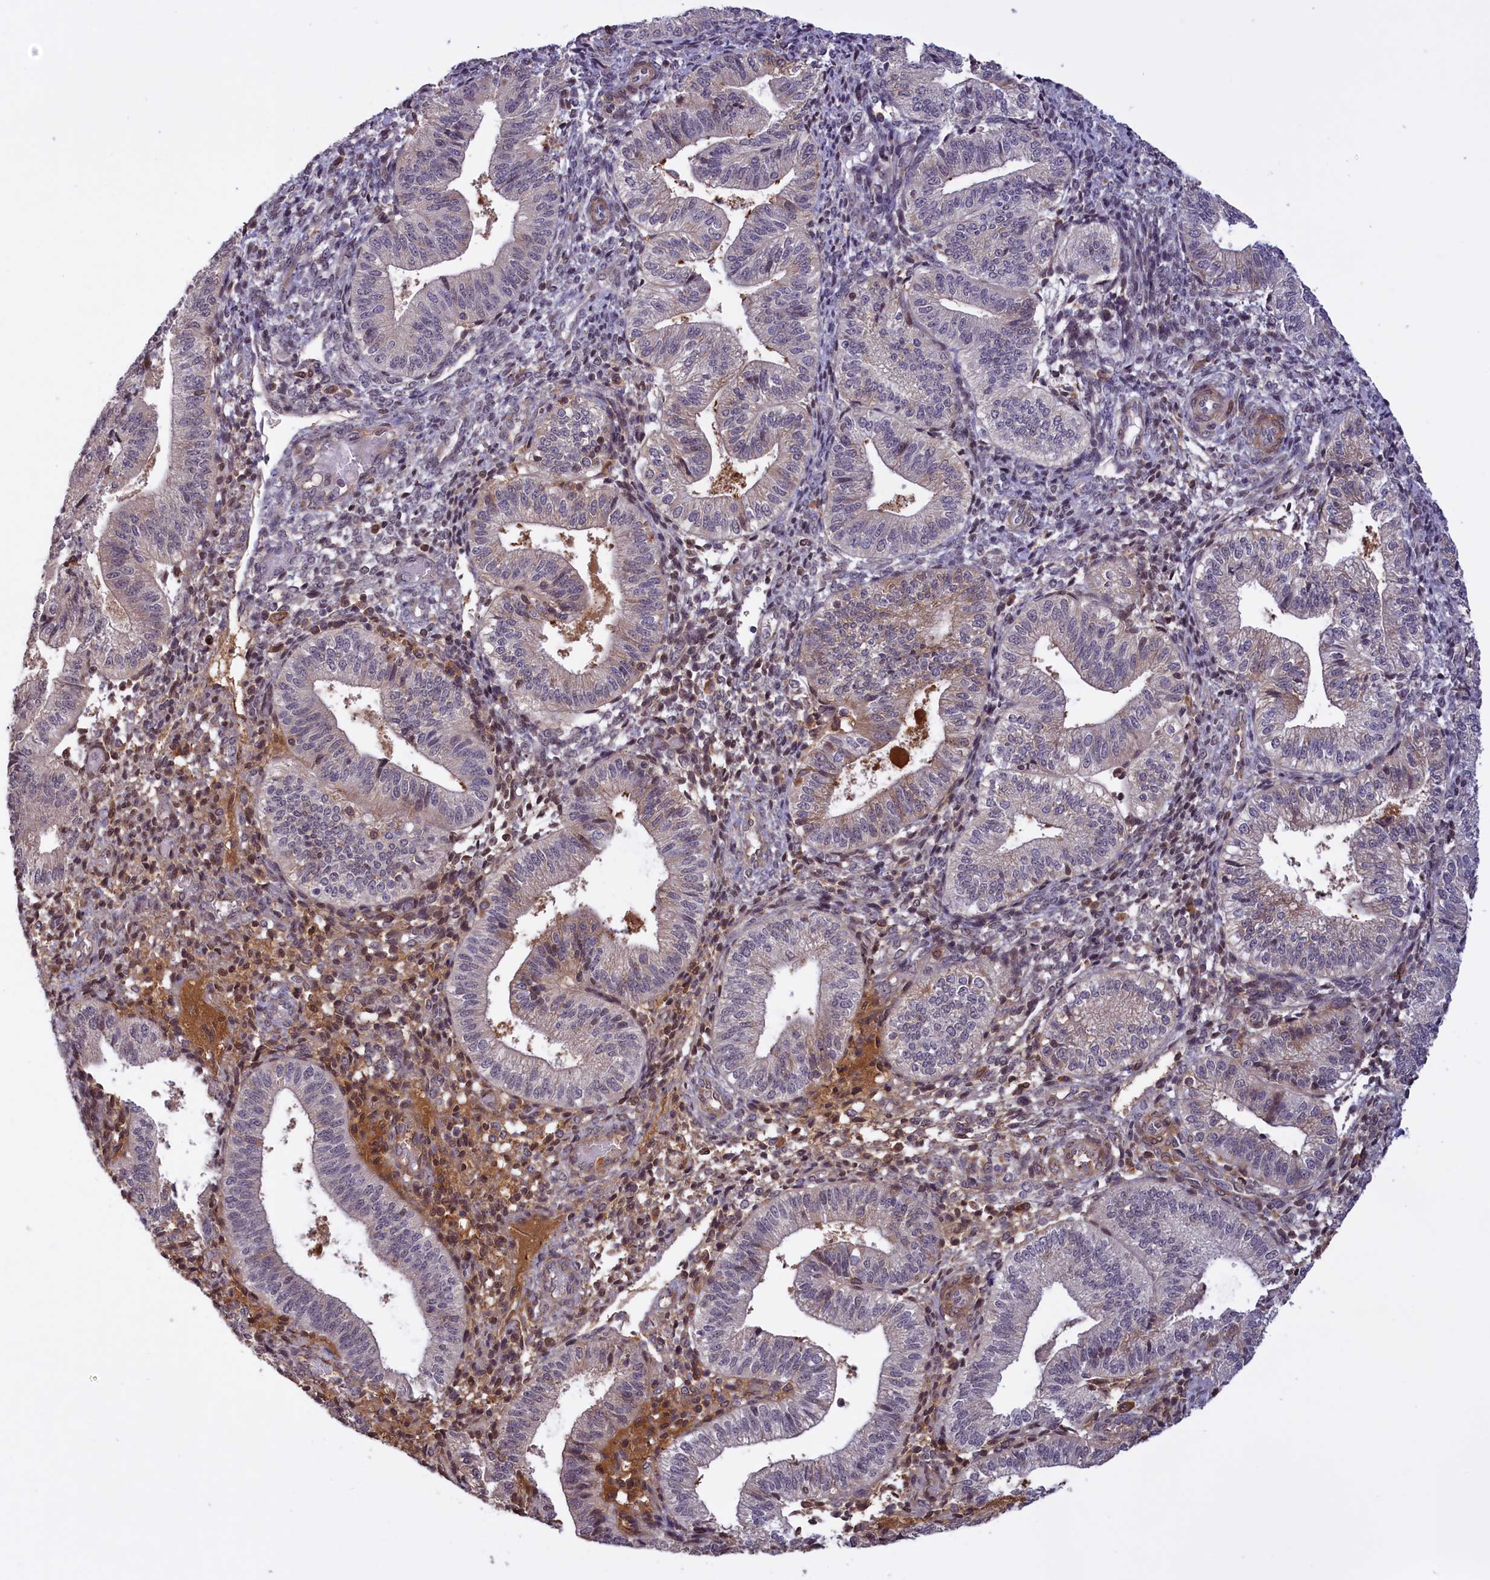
{"staining": {"intensity": "weak", "quantity": "25%-75%", "location": "cytoplasmic/membranous"}, "tissue": "endometrium", "cell_type": "Cells in endometrial stroma", "image_type": "normal", "snomed": [{"axis": "morphology", "description": "Normal tissue, NOS"}, {"axis": "topography", "description": "Endometrium"}], "caption": "Brown immunohistochemical staining in benign endometrium displays weak cytoplasmic/membranous positivity in approximately 25%-75% of cells in endometrial stroma. The protein of interest is stained brown, and the nuclei are stained in blue (DAB IHC with brightfield microscopy, high magnification).", "gene": "RRAD", "patient": {"sex": "female", "age": 34}}